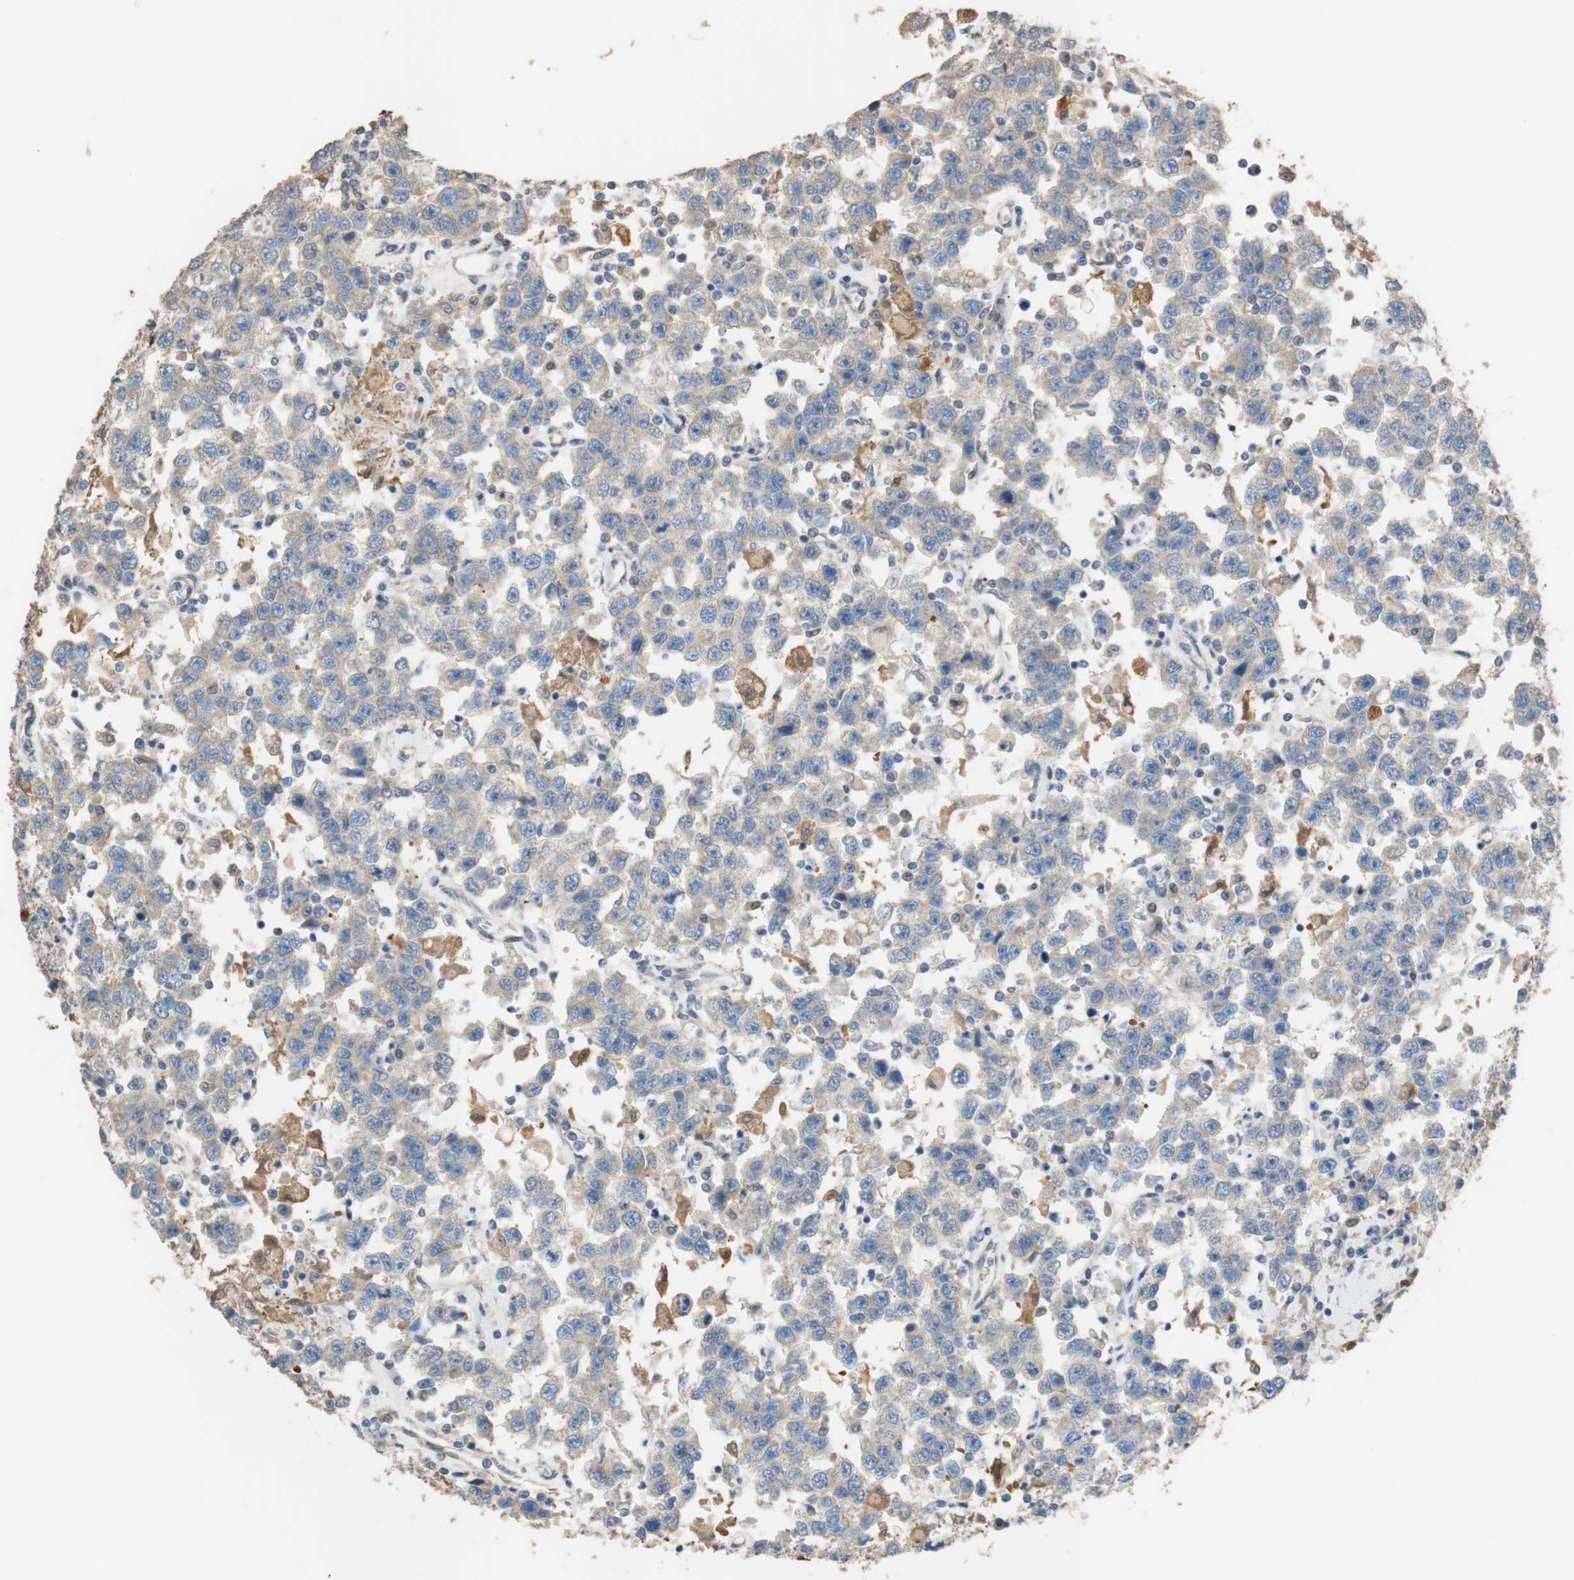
{"staining": {"intensity": "weak", "quantity": ">75%", "location": "cytoplasmic/membranous"}, "tissue": "testis cancer", "cell_type": "Tumor cells", "image_type": "cancer", "snomed": [{"axis": "morphology", "description": "Seminoma, NOS"}, {"axis": "topography", "description": "Testis"}], "caption": "Immunohistochemical staining of seminoma (testis) reveals low levels of weak cytoplasmic/membranous protein staining in approximately >75% of tumor cells.", "gene": "ALDH1A2", "patient": {"sex": "male", "age": 41}}